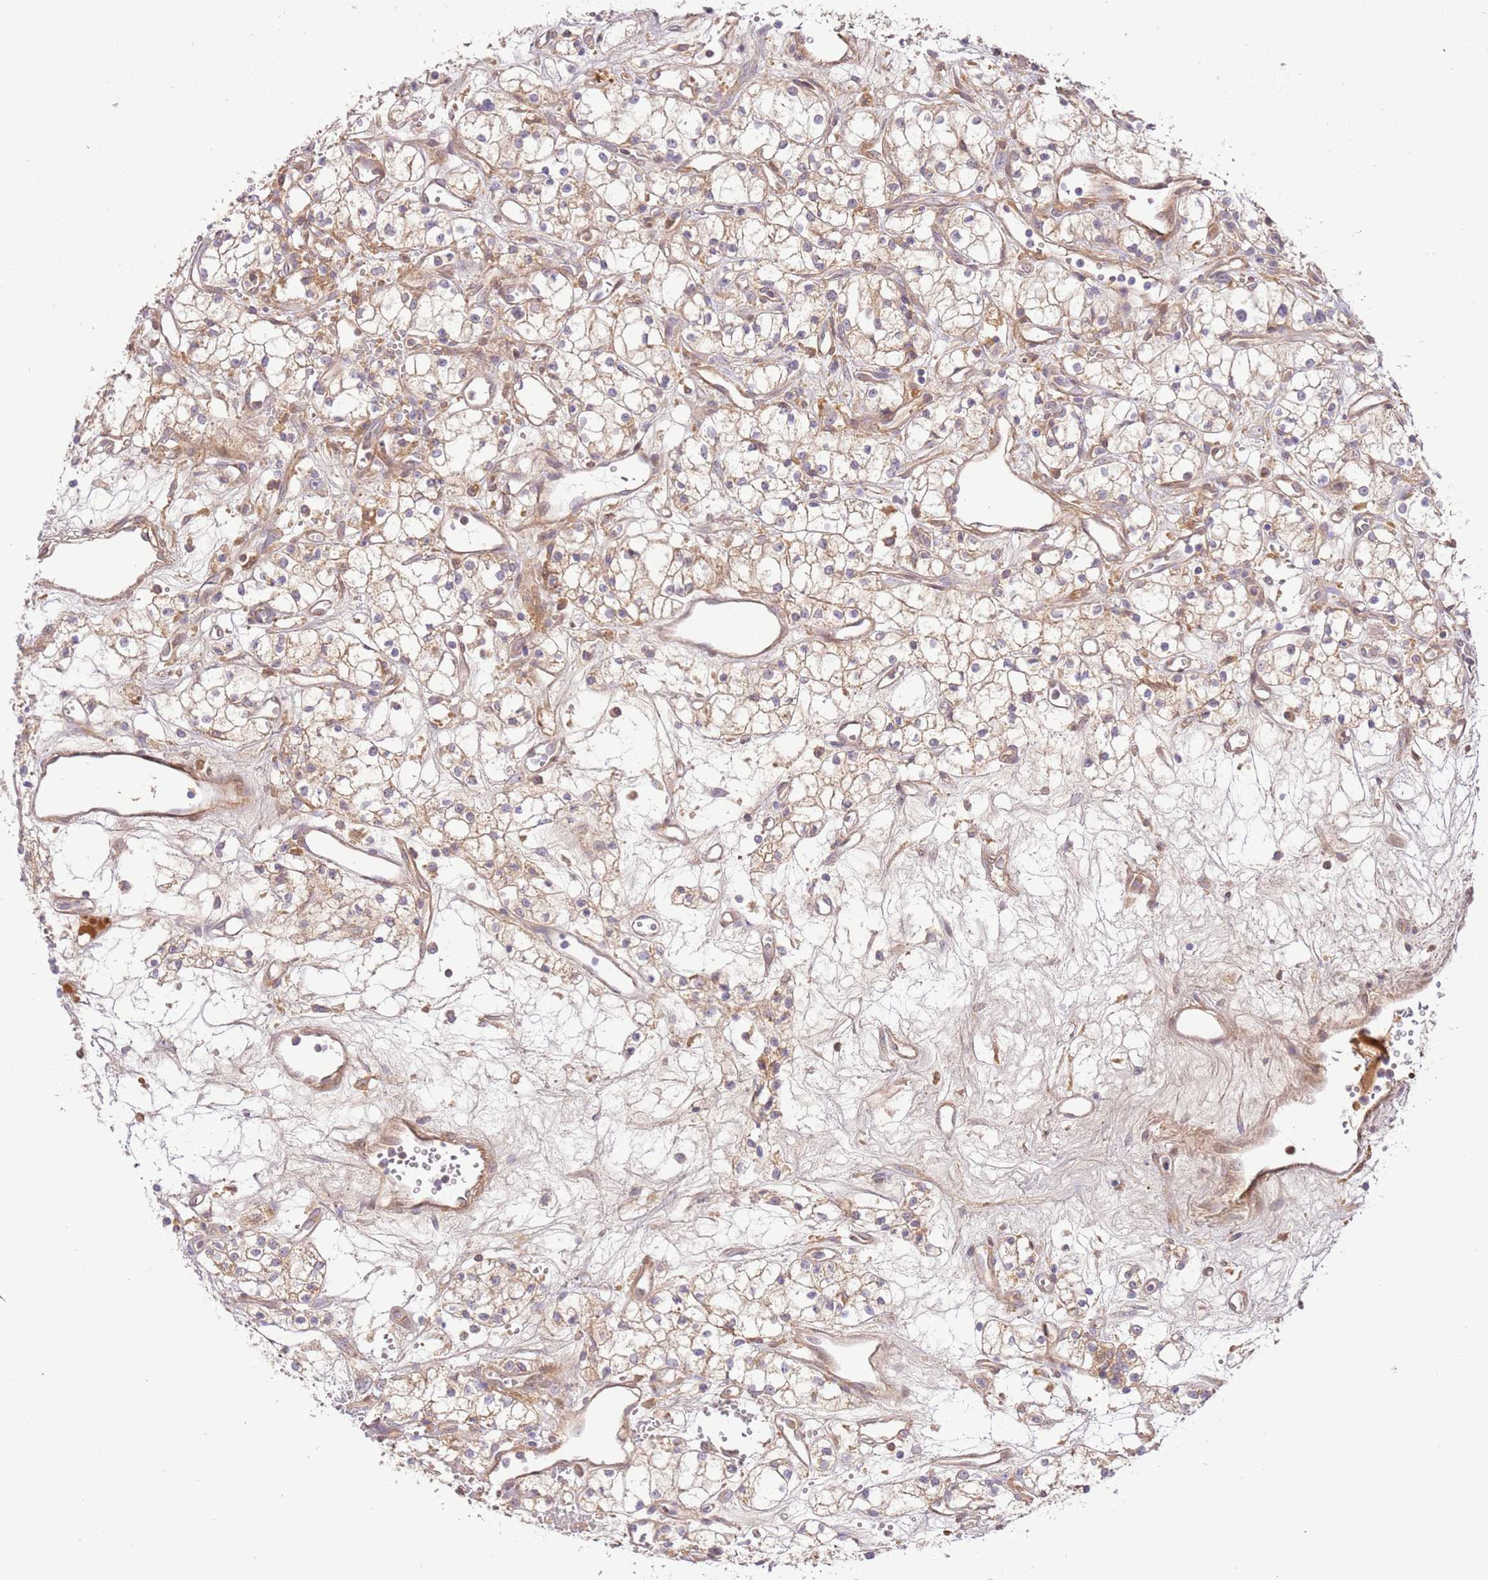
{"staining": {"intensity": "weak", "quantity": ">75%", "location": "cytoplasmic/membranous"}, "tissue": "renal cancer", "cell_type": "Tumor cells", "image_type": "cancer", "snomed": [{"axis": "morphology", "description": "Adenocarcinoma, NOS"}, {"axis": "topography", "description": "Kidney"}], "caption": "The micrograph demonstrates a brown stain indicating the presence of a protein in the cytoplasmic/membranous of tumor cells in renal cancer (adenocarcinoma). The staining was performed using DAB to visualize the protein expression in brown, while the nuclei were stained in blue with hematoxylin (Magnification: 20x).", "gene": "C8G", "patient": {"sex": "male", "age": 59}}